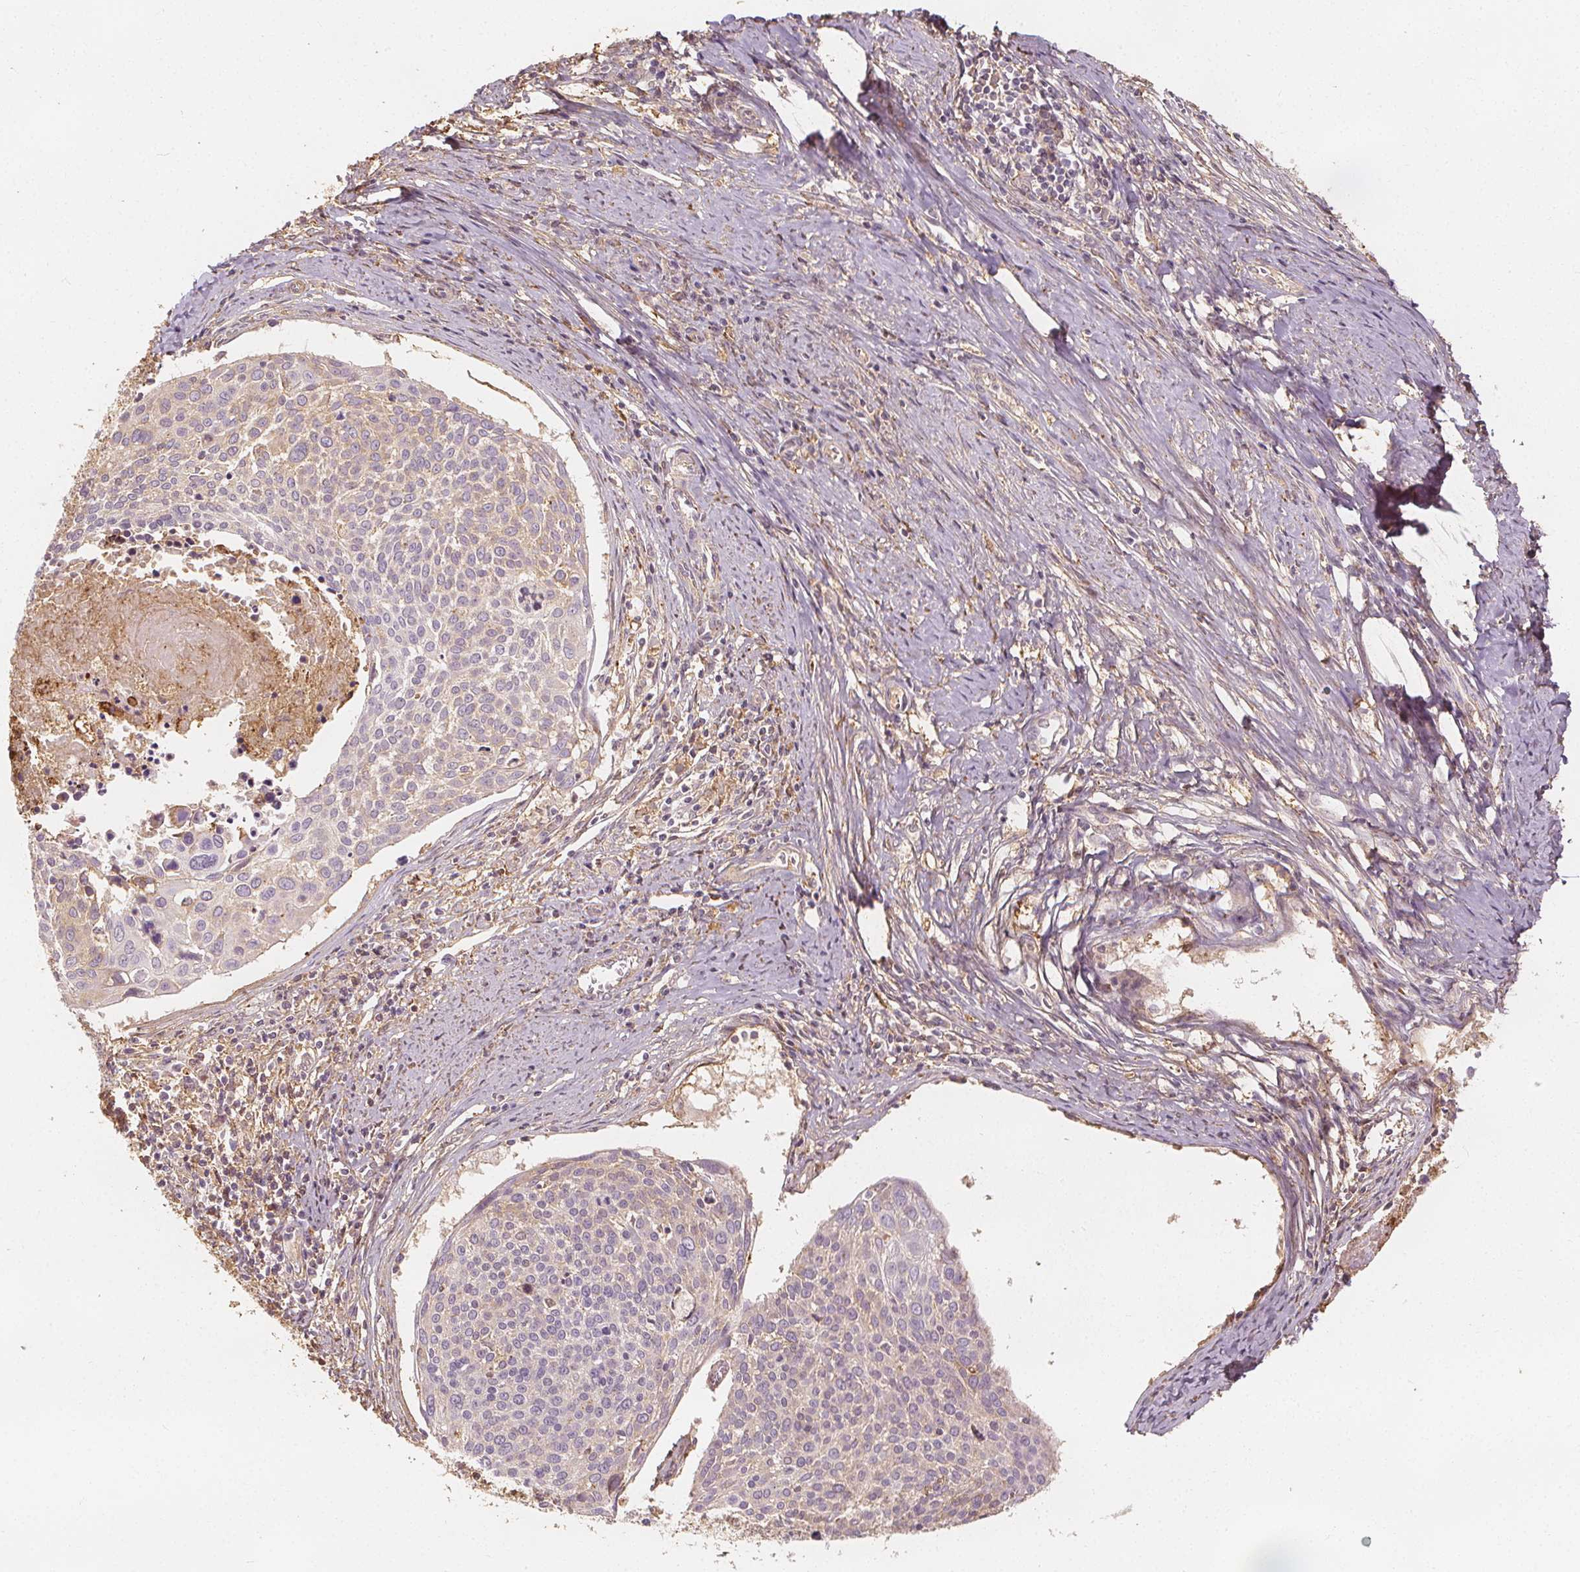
{"staining": {"intensity": "weak", "quantity": "25%-75%", "location": "cytoplasmic/membranous"}, "tissue": "cervical cancer", "cell_type": "Tumor cells", "image_type": "cancer", "snomed": [{"axis": "morphology", "description": "Squamous cell carcinoma, NOS"}, {"axis": "topography", "description": "Cervix"}], "caption": "Weak cytoplasmic/membranous expression is seen in approximately 25%-75% of tumor cells in cervical squamous cell carcinoma.", "gene": "ARHGAP26", "patient": {"sex": "female", "age": 39}}